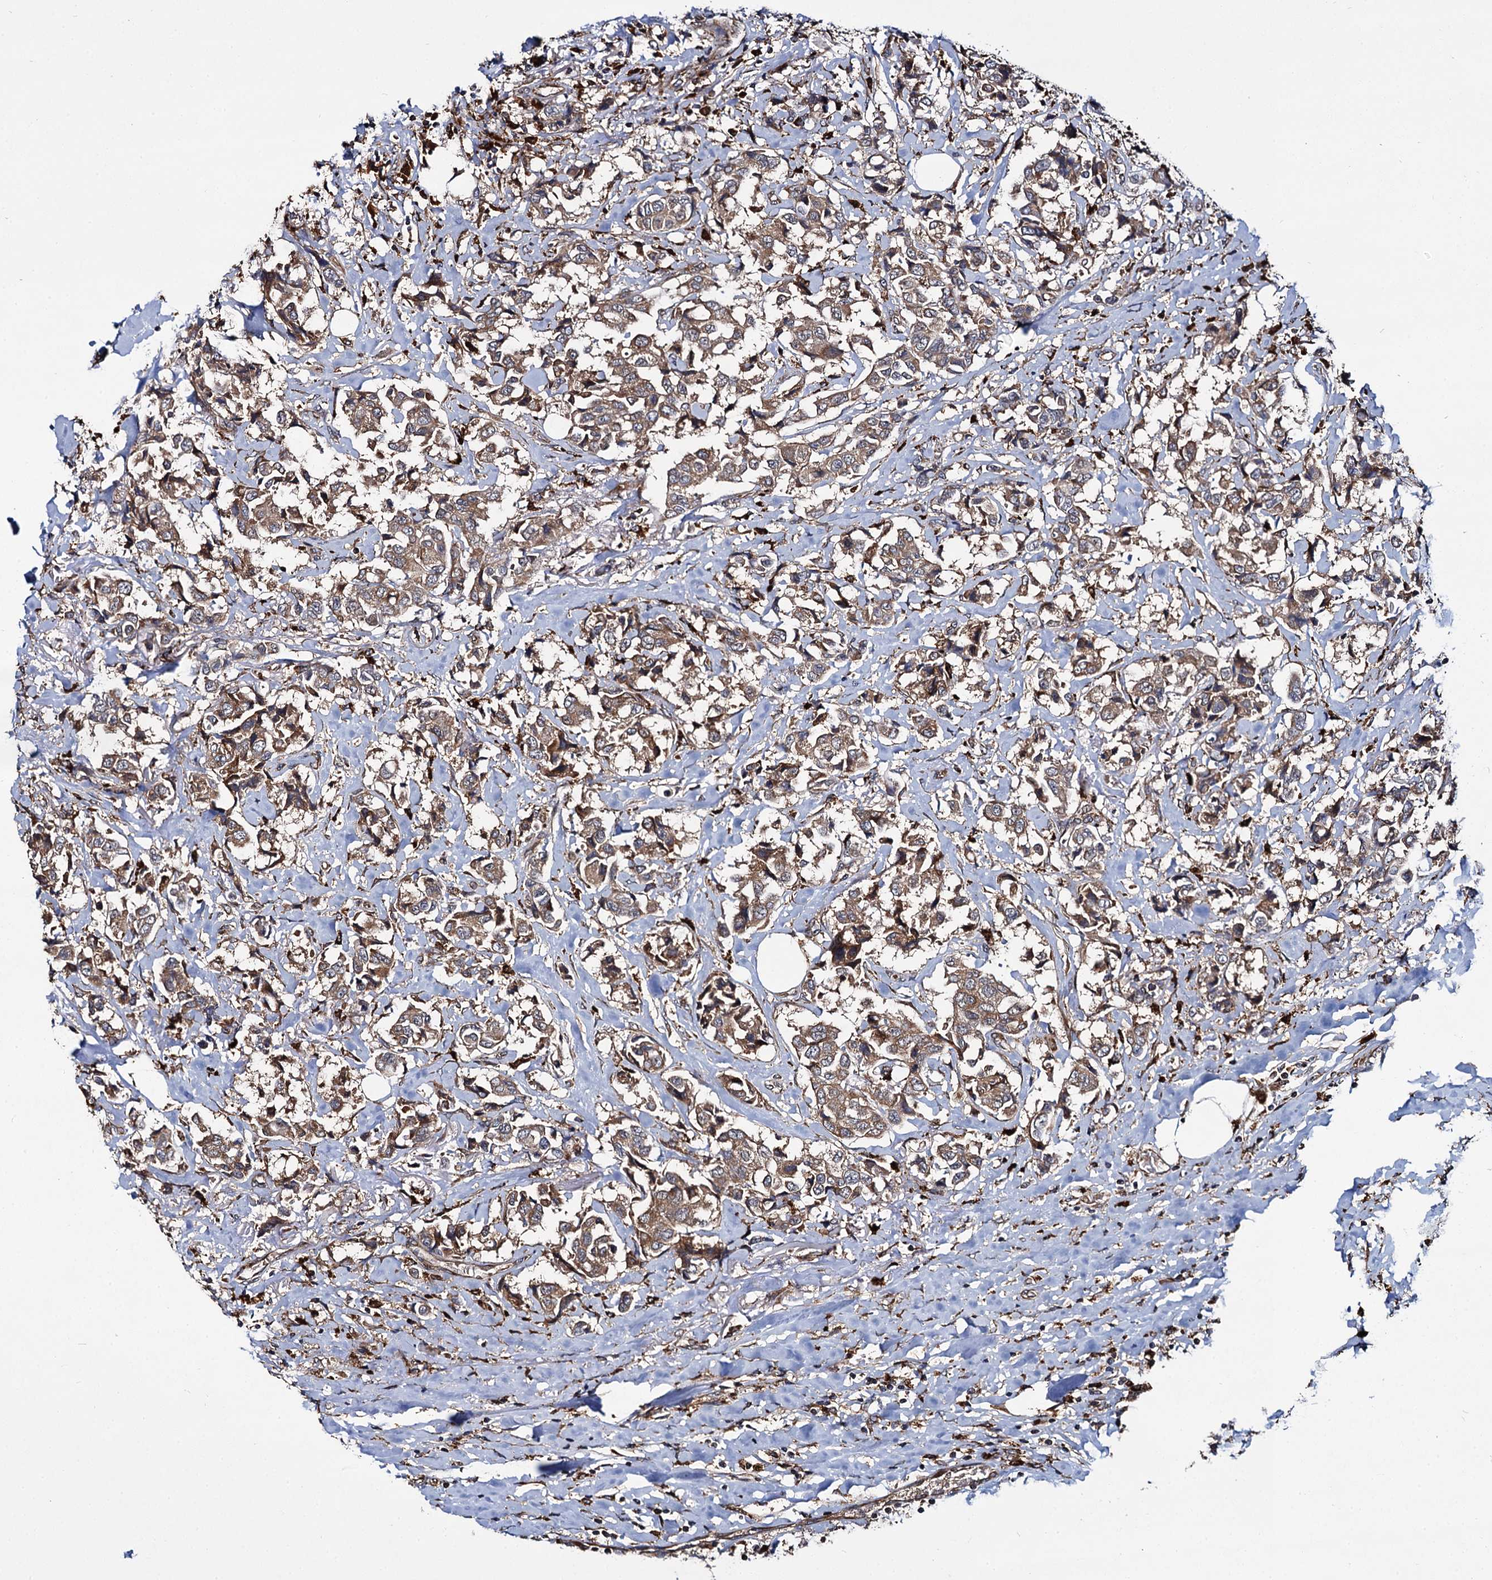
{"staining": {"intensity": "moderate", "quantity": ">75%", "location": "cytoplasmic/membranous"}, "tissue": "breast cancer", "cell_type": "Tumor cells", "image_type": "cancer", "snomed": [{"axis": "morphology", "description": "Duct carcinoma"}, {"axis": "topography", "description": "Breast"}], "caption": "The photomicrograph shows a brown stain indicating the presence of a protein in the cytoplasmic/membranous of tumor cells in breast cancer.", "gene": "UFM1", "patient": {"sex": "female", "age": 80}}